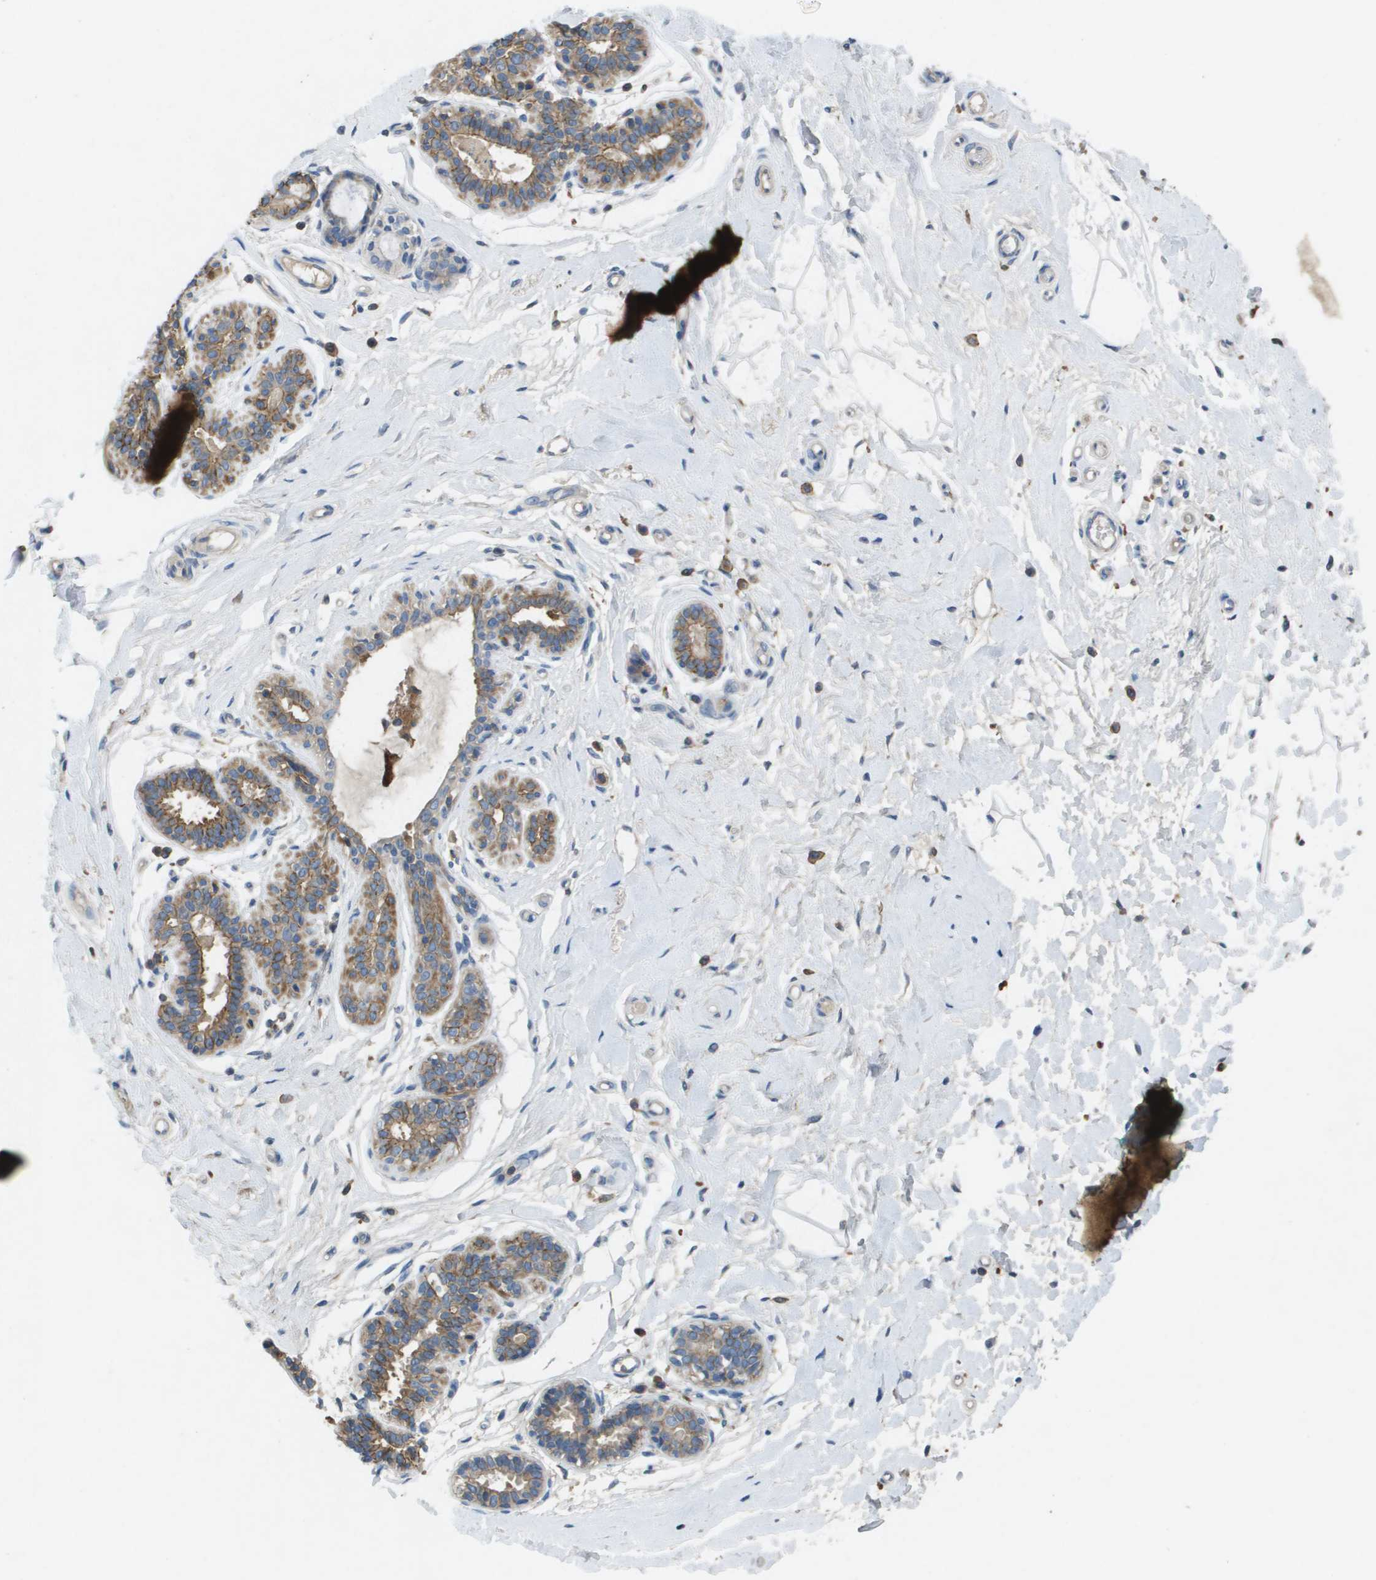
{"staining": {"intensity": "negative", "quantity": "none", "location": "none"}, "tissue": "breast", "cell_type": "Adipocytes", "image_type": "normal", "snomed": [{"axis": "morphology", "description": "Normal tissue, NOS"}, {"axis": "morphology", "description": "Lobular carcinoma"}, {"axis": "topography", "description": "Breast"}], "caption": "The immunohistochemistry (IHC) micrograph has no significant positivity in adipocytes of breast. (DAB immunohistochemistry, high magnification).", "gene": "CLCA4", "patient": {"sex": "female", "age": 59}}